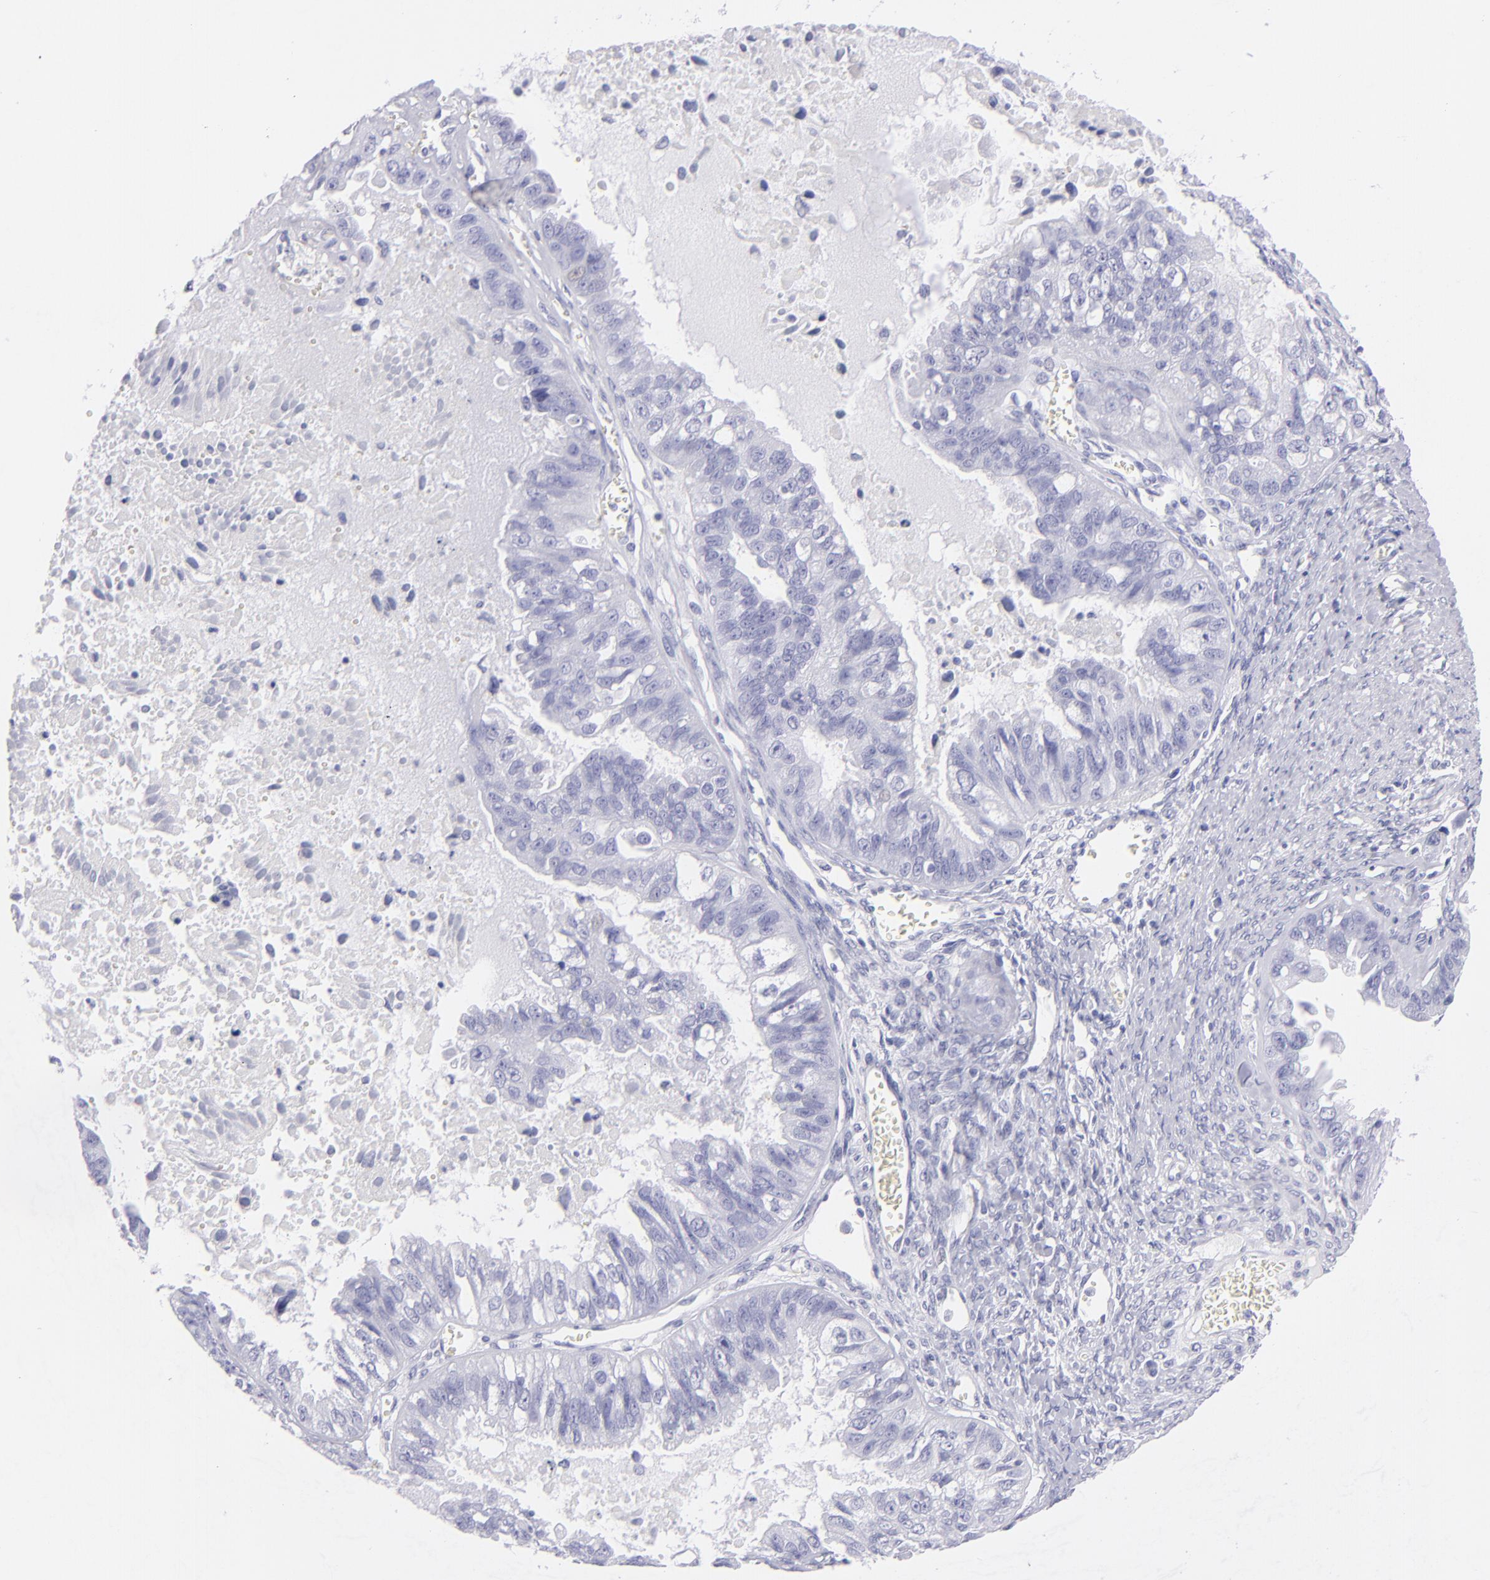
{"staining": {"intensity": "negative", "quantity": "none", "location": "none"}, "tissue": "ovarian cancer", "cell_type": "Tumor cells", "image_type": "cancer", "snomed": [{"axis": "morphology", "description": "Carcinoma, endometroid"}, {"axis": "topography", "description": "Ovary"}], "caption": "Immunohistochemical staining of endometroid carcinoma (ovarian) reveals no significant positivity in tumor cells.", "gene": "PRPH", "patient": {"sex": "female", "age": 85}}